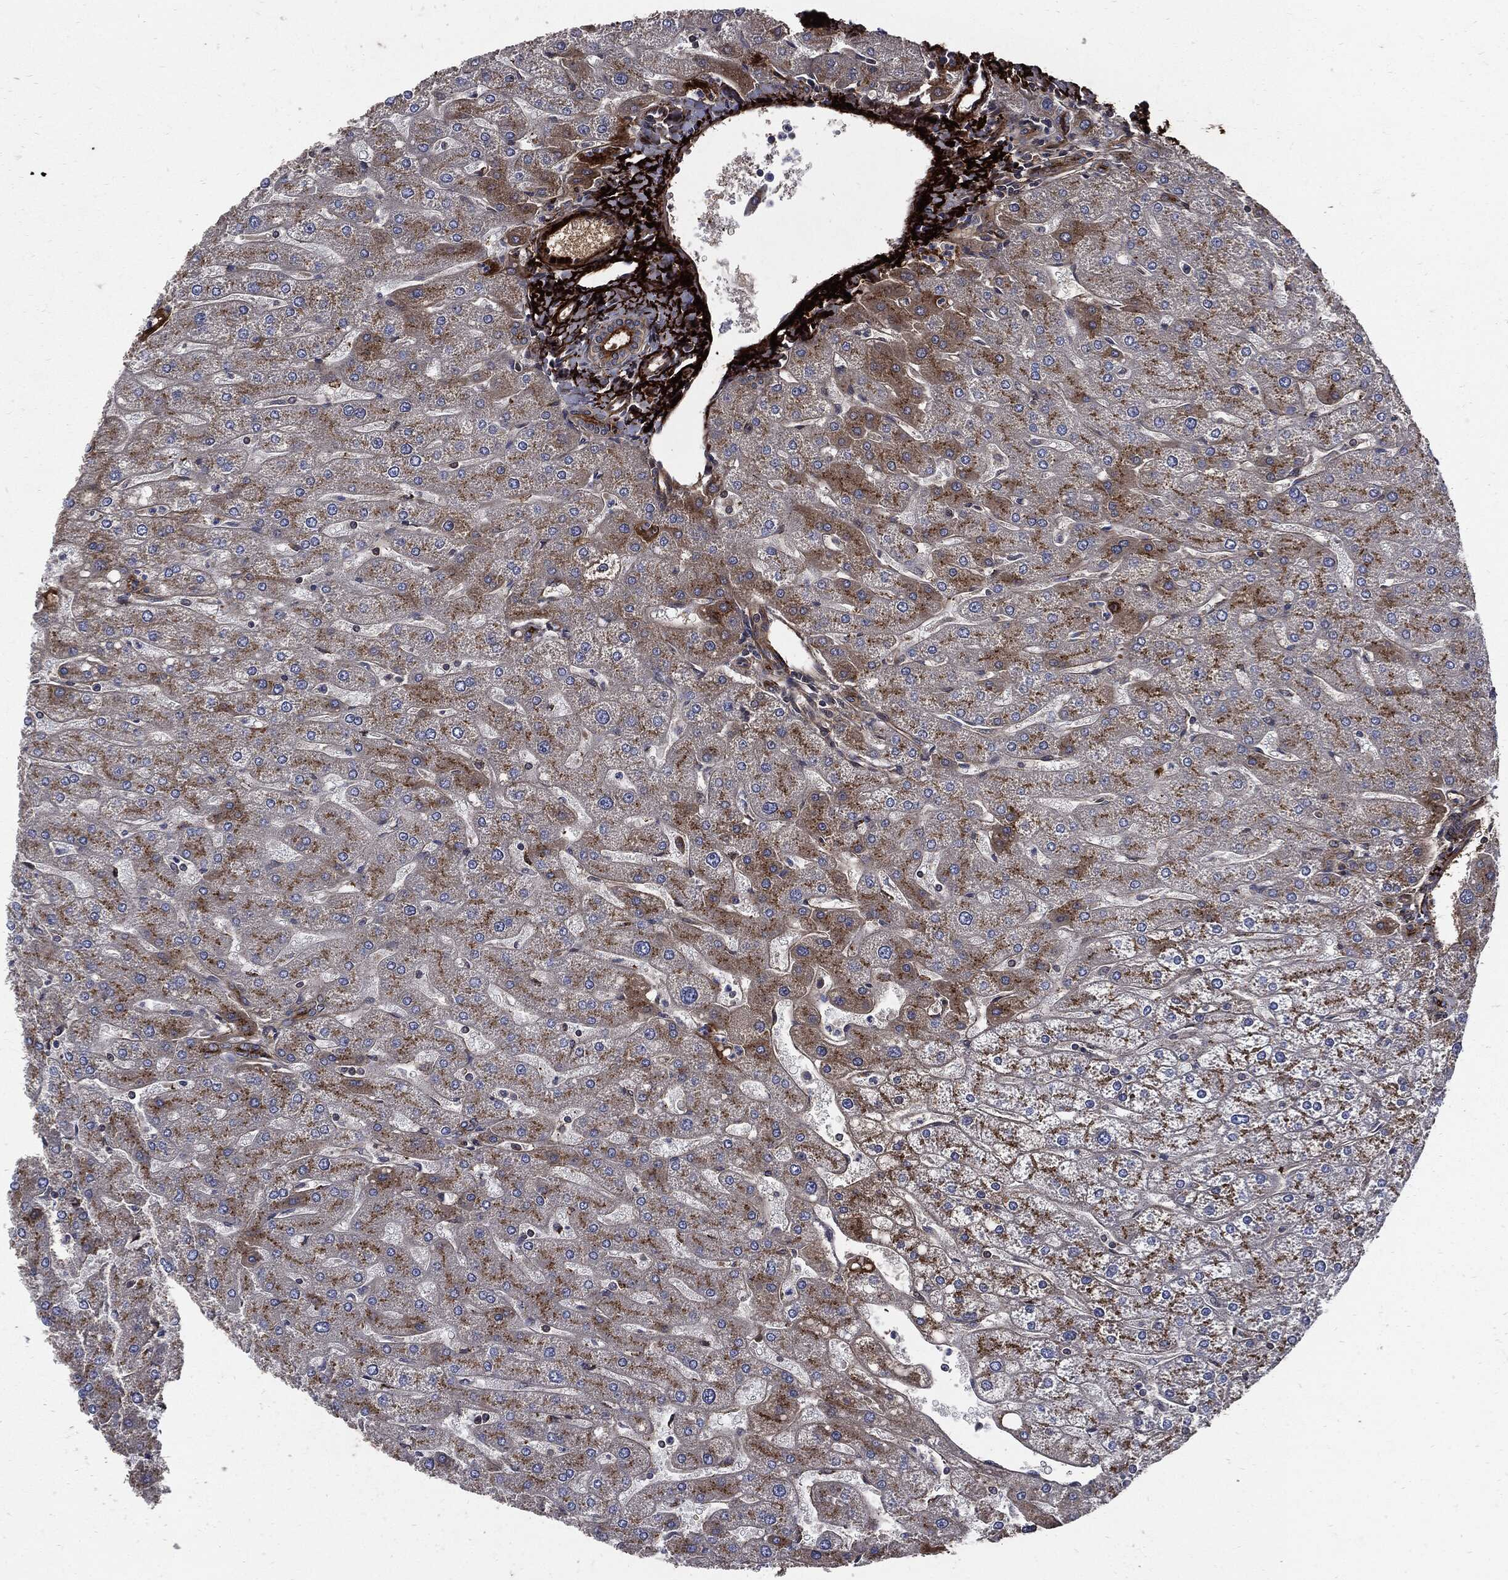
{"staining": {"intensity": "strong", "quantity": ">75%", "location": "cytoplasmic/membranous"}, "tissue": "liver", "cell_type": "Cholangiocytes", "image_type": "normal", "snomed": [{"axis": "morphology", "description": "Normal tissue, NOS"}, {"axis": "topography", "description": "Liver"}], "caption": "IHC (DAB) staining of unremarkable liver demonstrates strong cytoplasmic/membranous protein positivity in approximately >75% of cholangiocytes. The staining is performed using DAB (3,3'-diaminobenzidine) brown chromogen to label protein expression. The nuclei are counter-stained blue using hematoxylin.", "gene": "CLU", "patient": {"sex": "male", "age": 67}}